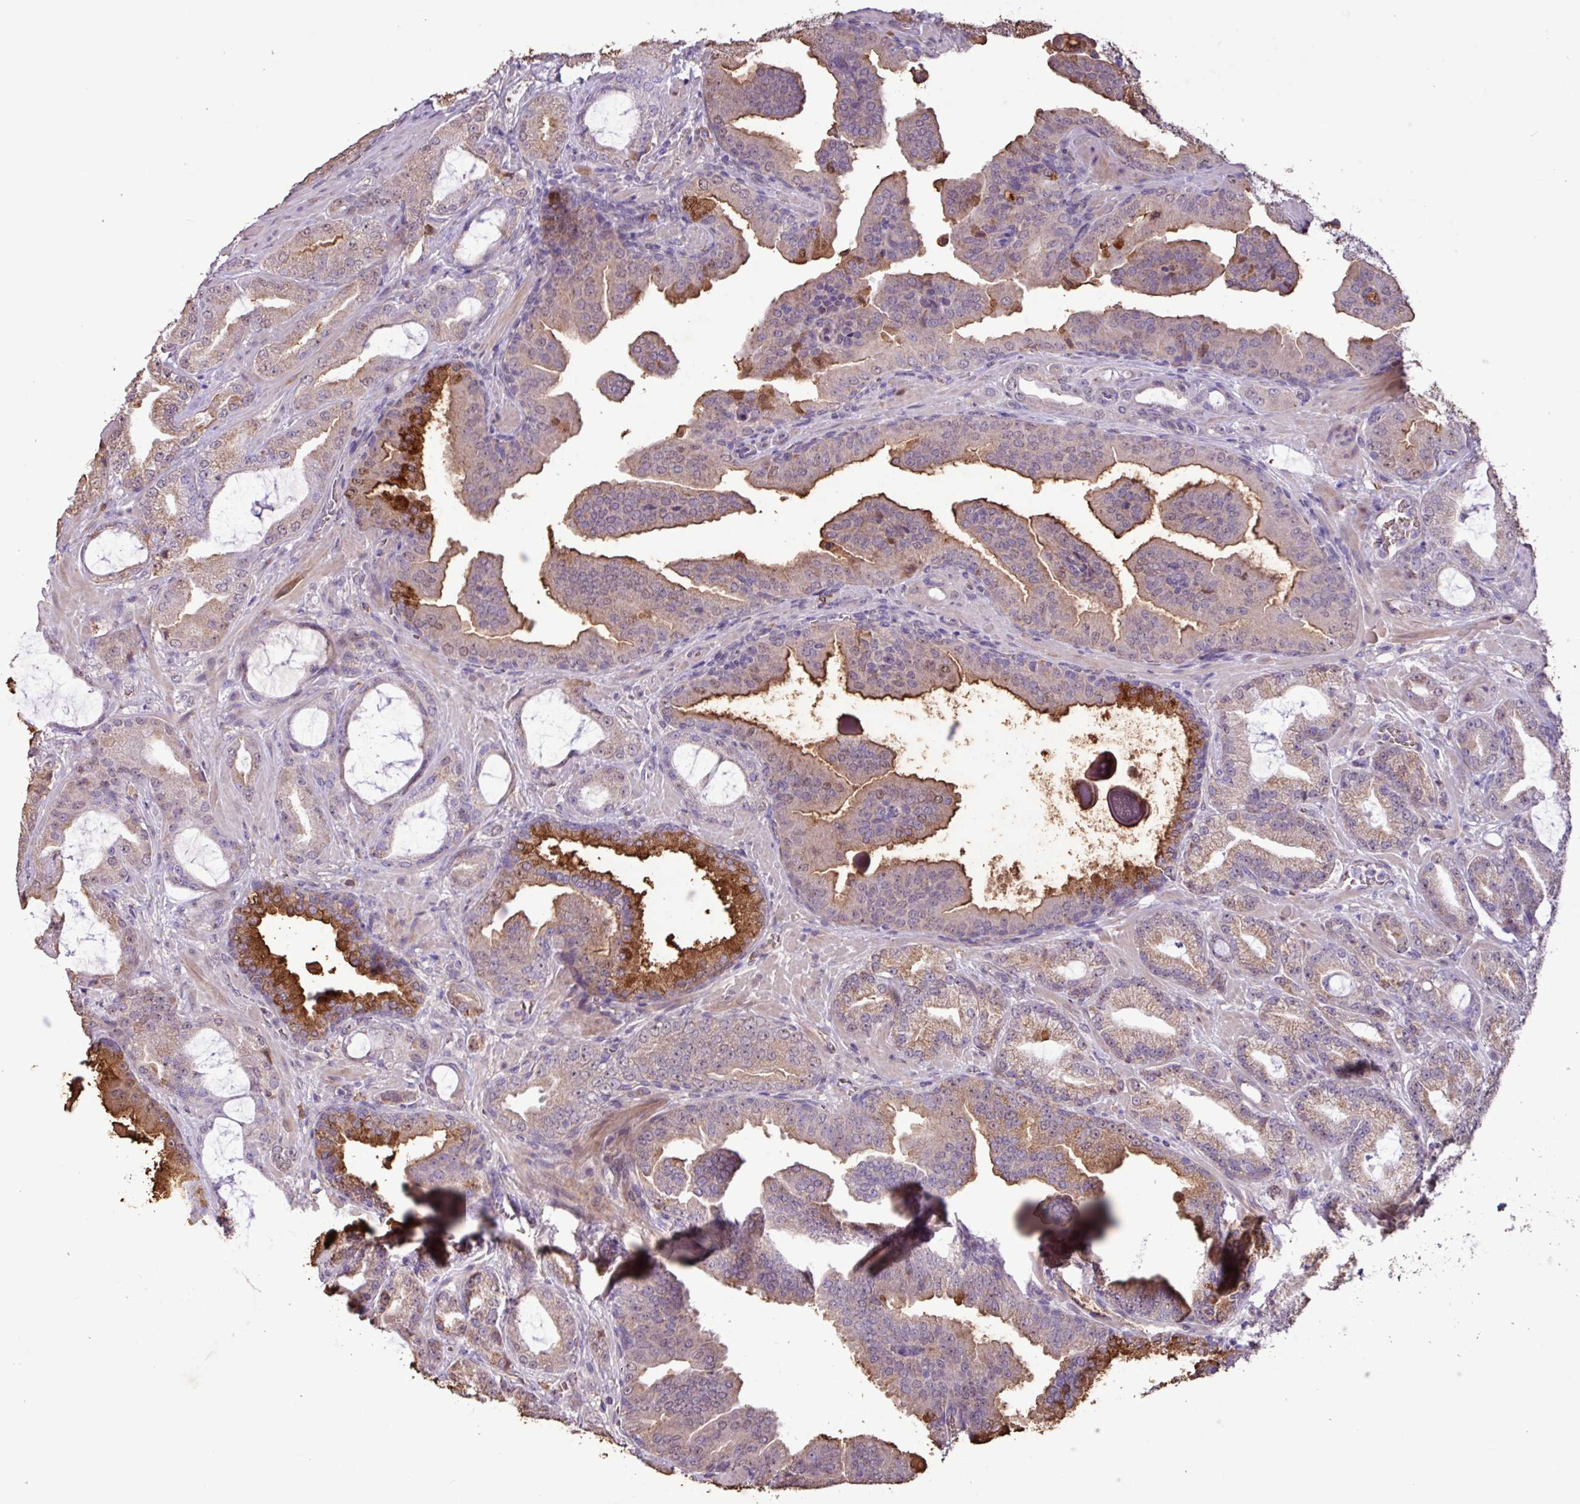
{"staining": {"intensity": "weak", "quantity": "25%-75%", "location": "cytoplasmic/membranous"}, "tissue": "prostate cancer", "cell_type": "Tumor cells", "image_type": "cancer", "snomed": [{"axis": "morphology", "description": "Adenocarcinoma, High grade"}, {"axis": "topography", "description": "Prostate"}], "caption": "This is an image of immunohistochemistry staining of high-grade adenocarcinoma (prostate), which shows weak staining in the cytoplasmic/membranous of tumor cells.", "gene": "L3MBTL3", "patient": {"sex": "male", "age": 68}}